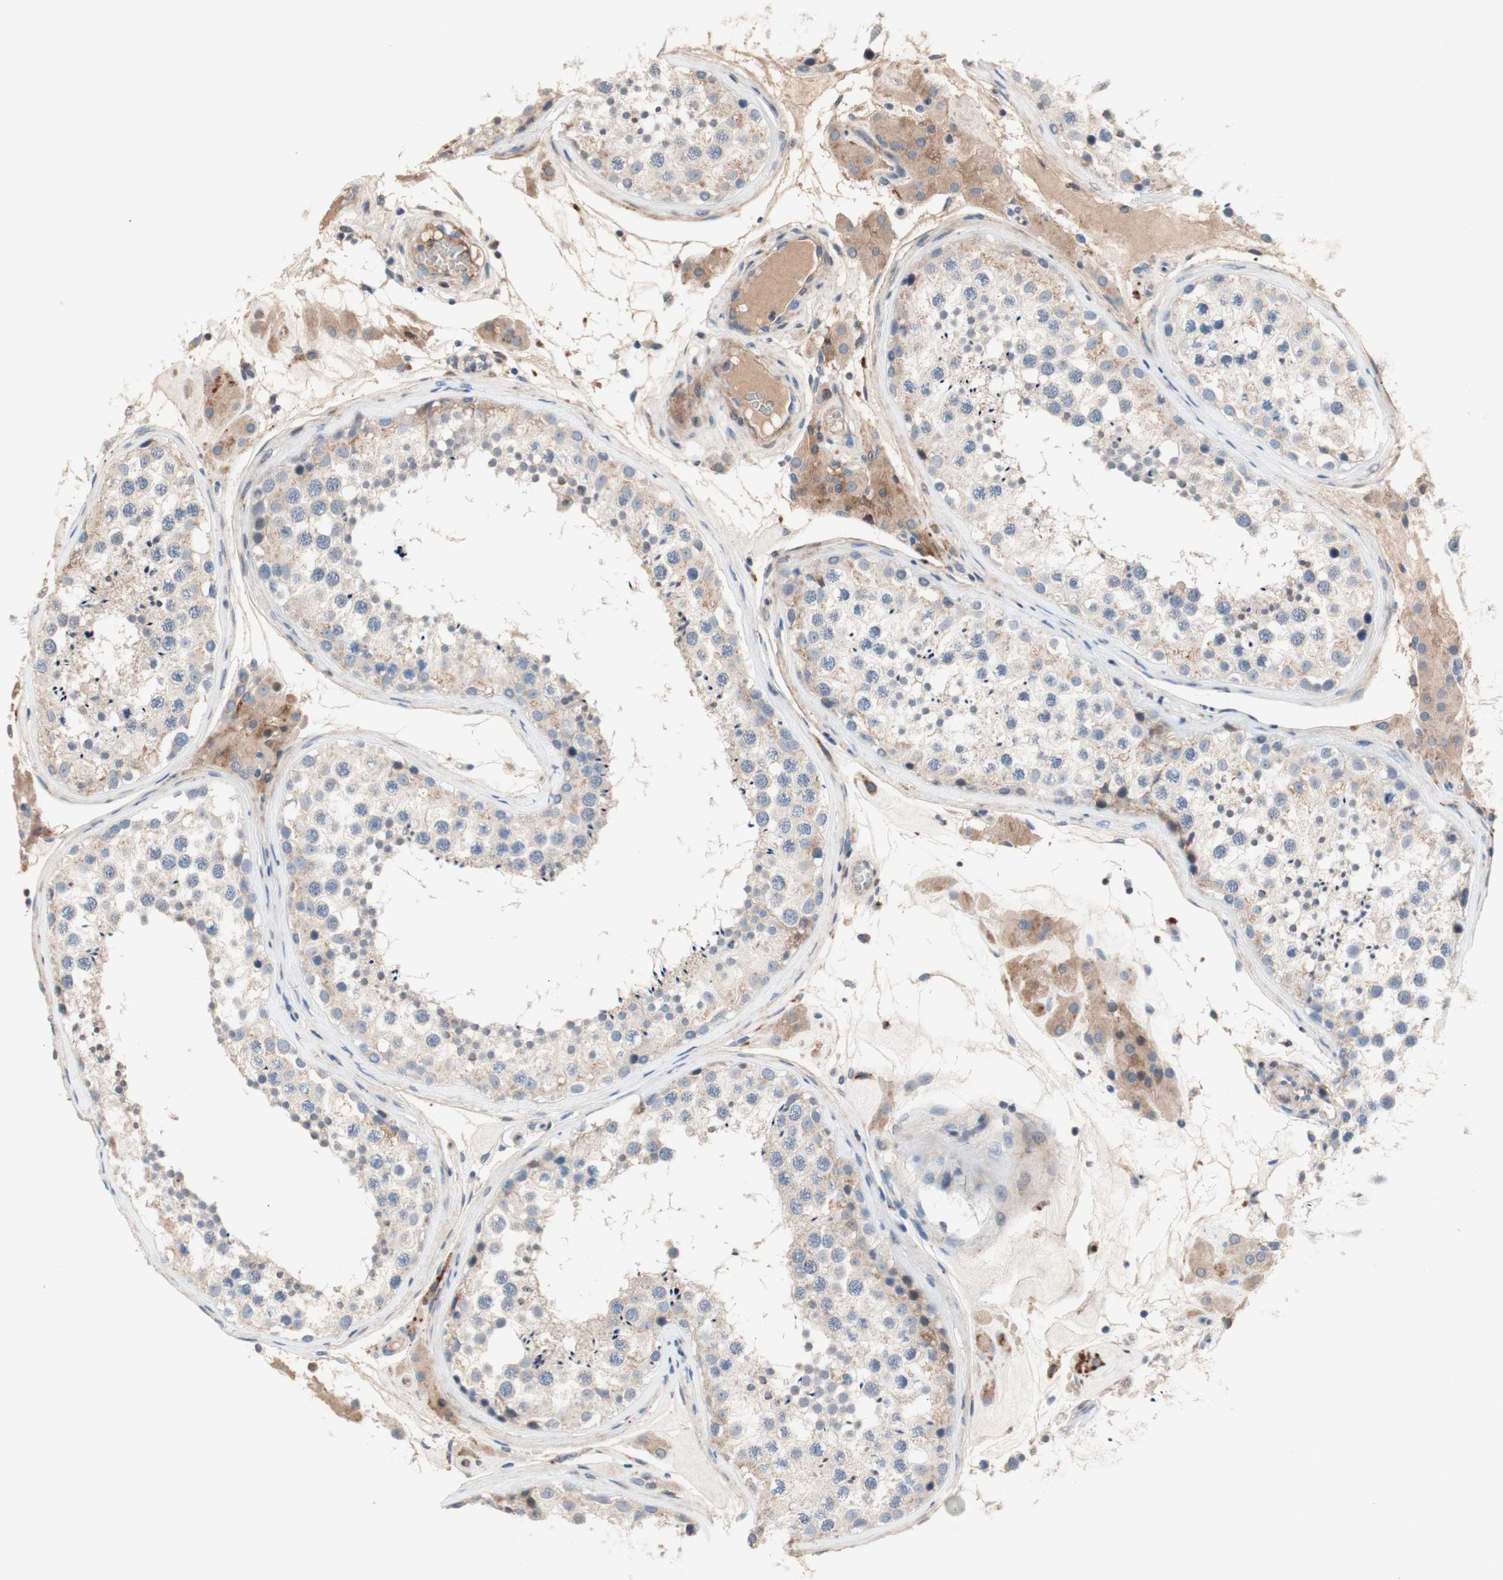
{"staining": {"intensity": "weak", "quantity": ">75%", "location": "cytoplasmic/membranous"}, "tissue": "testis", "cell_type": "Cells in seminiferous ducts", "image_type": "normal", "snomed": [{"axis": "morphology", "description": "Normal tissue, NOS"}, {"axis": "topography", "description": "Testis"}], "caption": "IHC micrograph of benign testis: testis stained using immunohistochemistry (IHC) exhibits low levels of weak protein expression localized specifically in the cytoplasmic/membranous of cells in seminiferous ducts, appearing as a cytoplasmic/membranous brown color.", "gene": "CDON", "patient": {"sex": "male", "age": 46}}